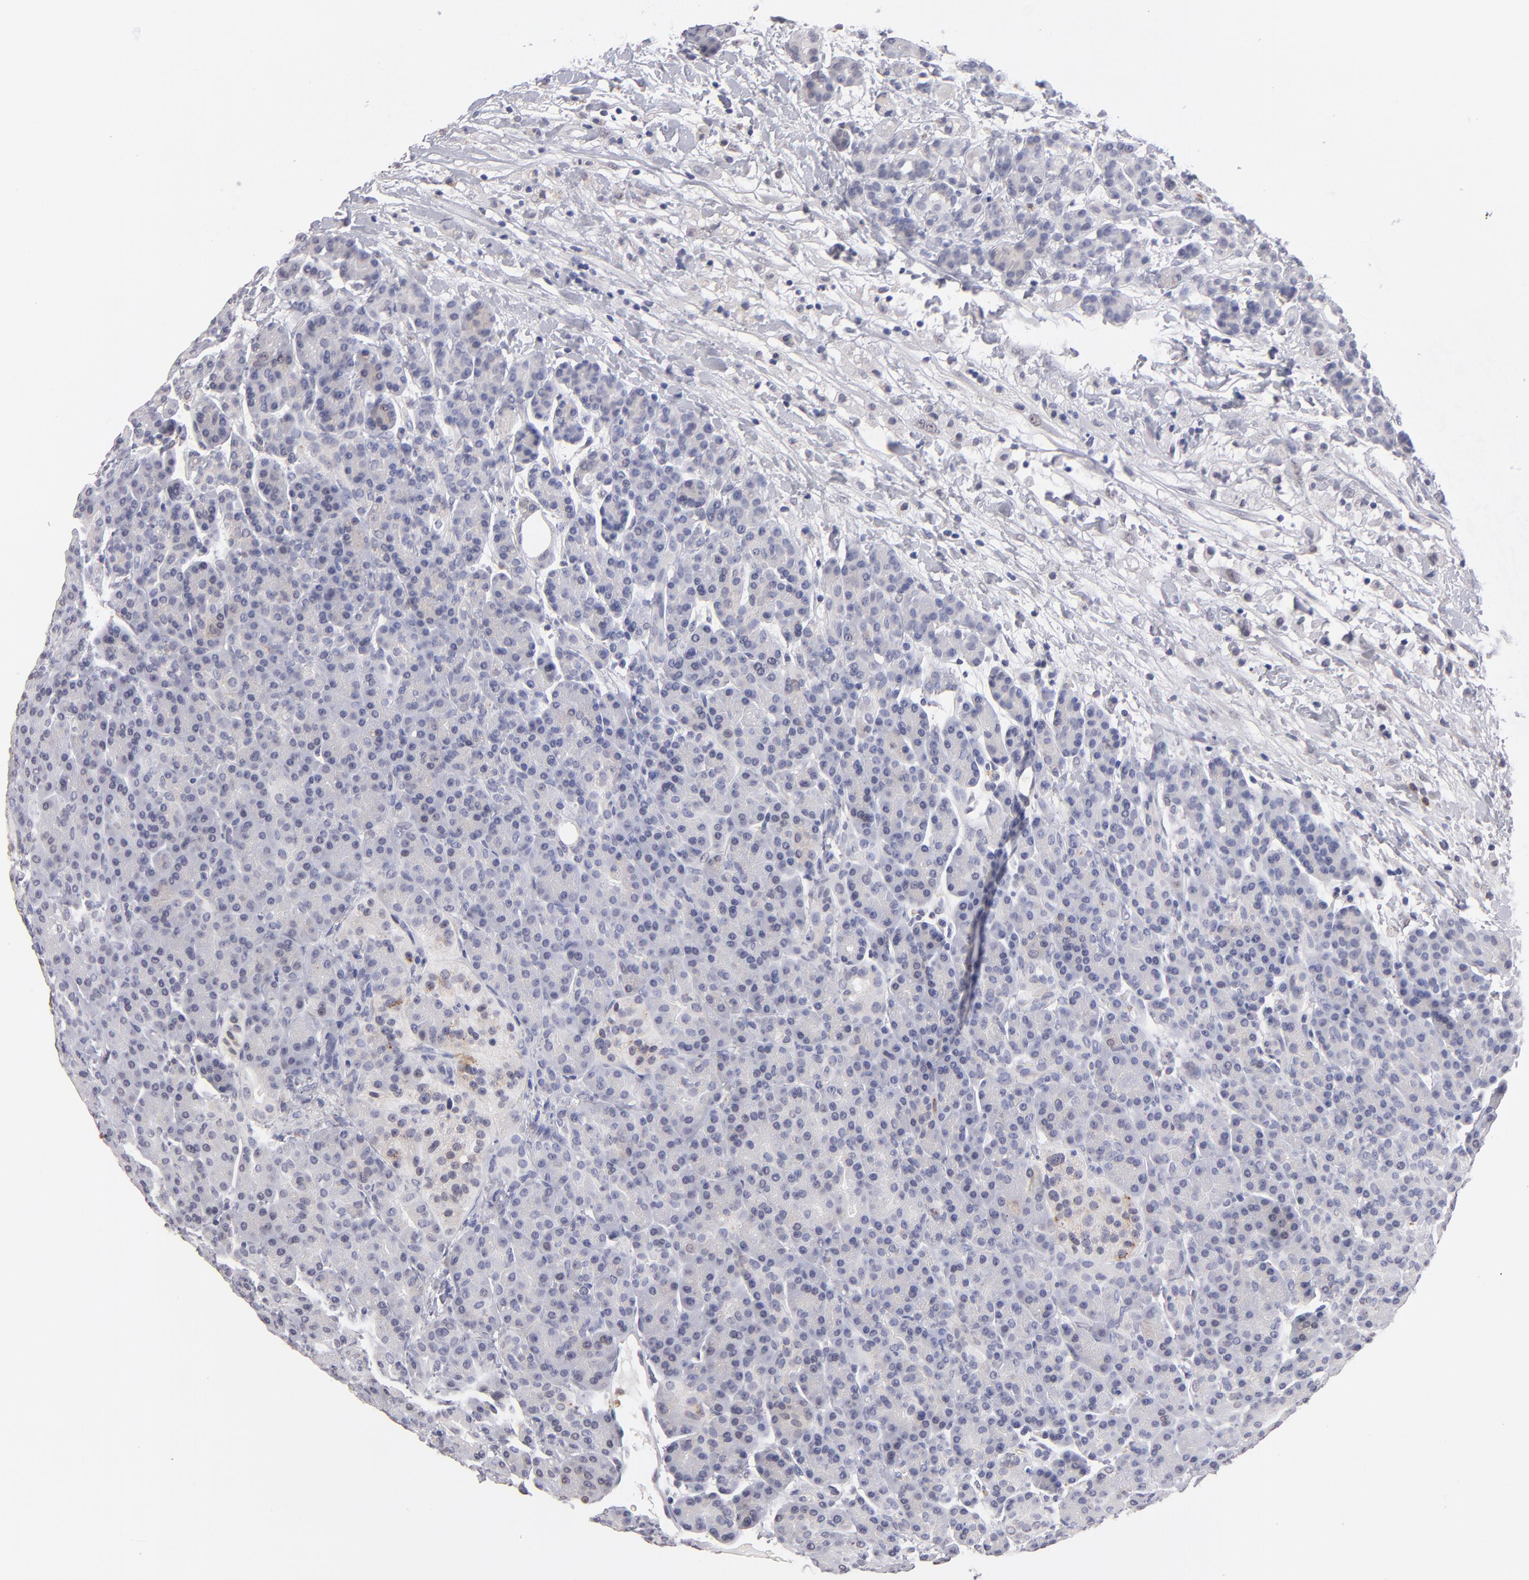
{"staining": {"intensity": "negative", "quantity": "none", "location": "none"}, "tissue": "pancreas", "cell_type": "Exocrine glandular cells", "image_type": "normal", "snomed": [{"axis": "morphology", "description": "Normal tissue, NOS"}, {"axis": "topography", "description": "Pancreas"}], "caption": "A histopathology image of human pancreas is negative for staining in exocrine glandular cells.", "gene": "MGAM", "patient": {"sex": "female", "age": 77}}